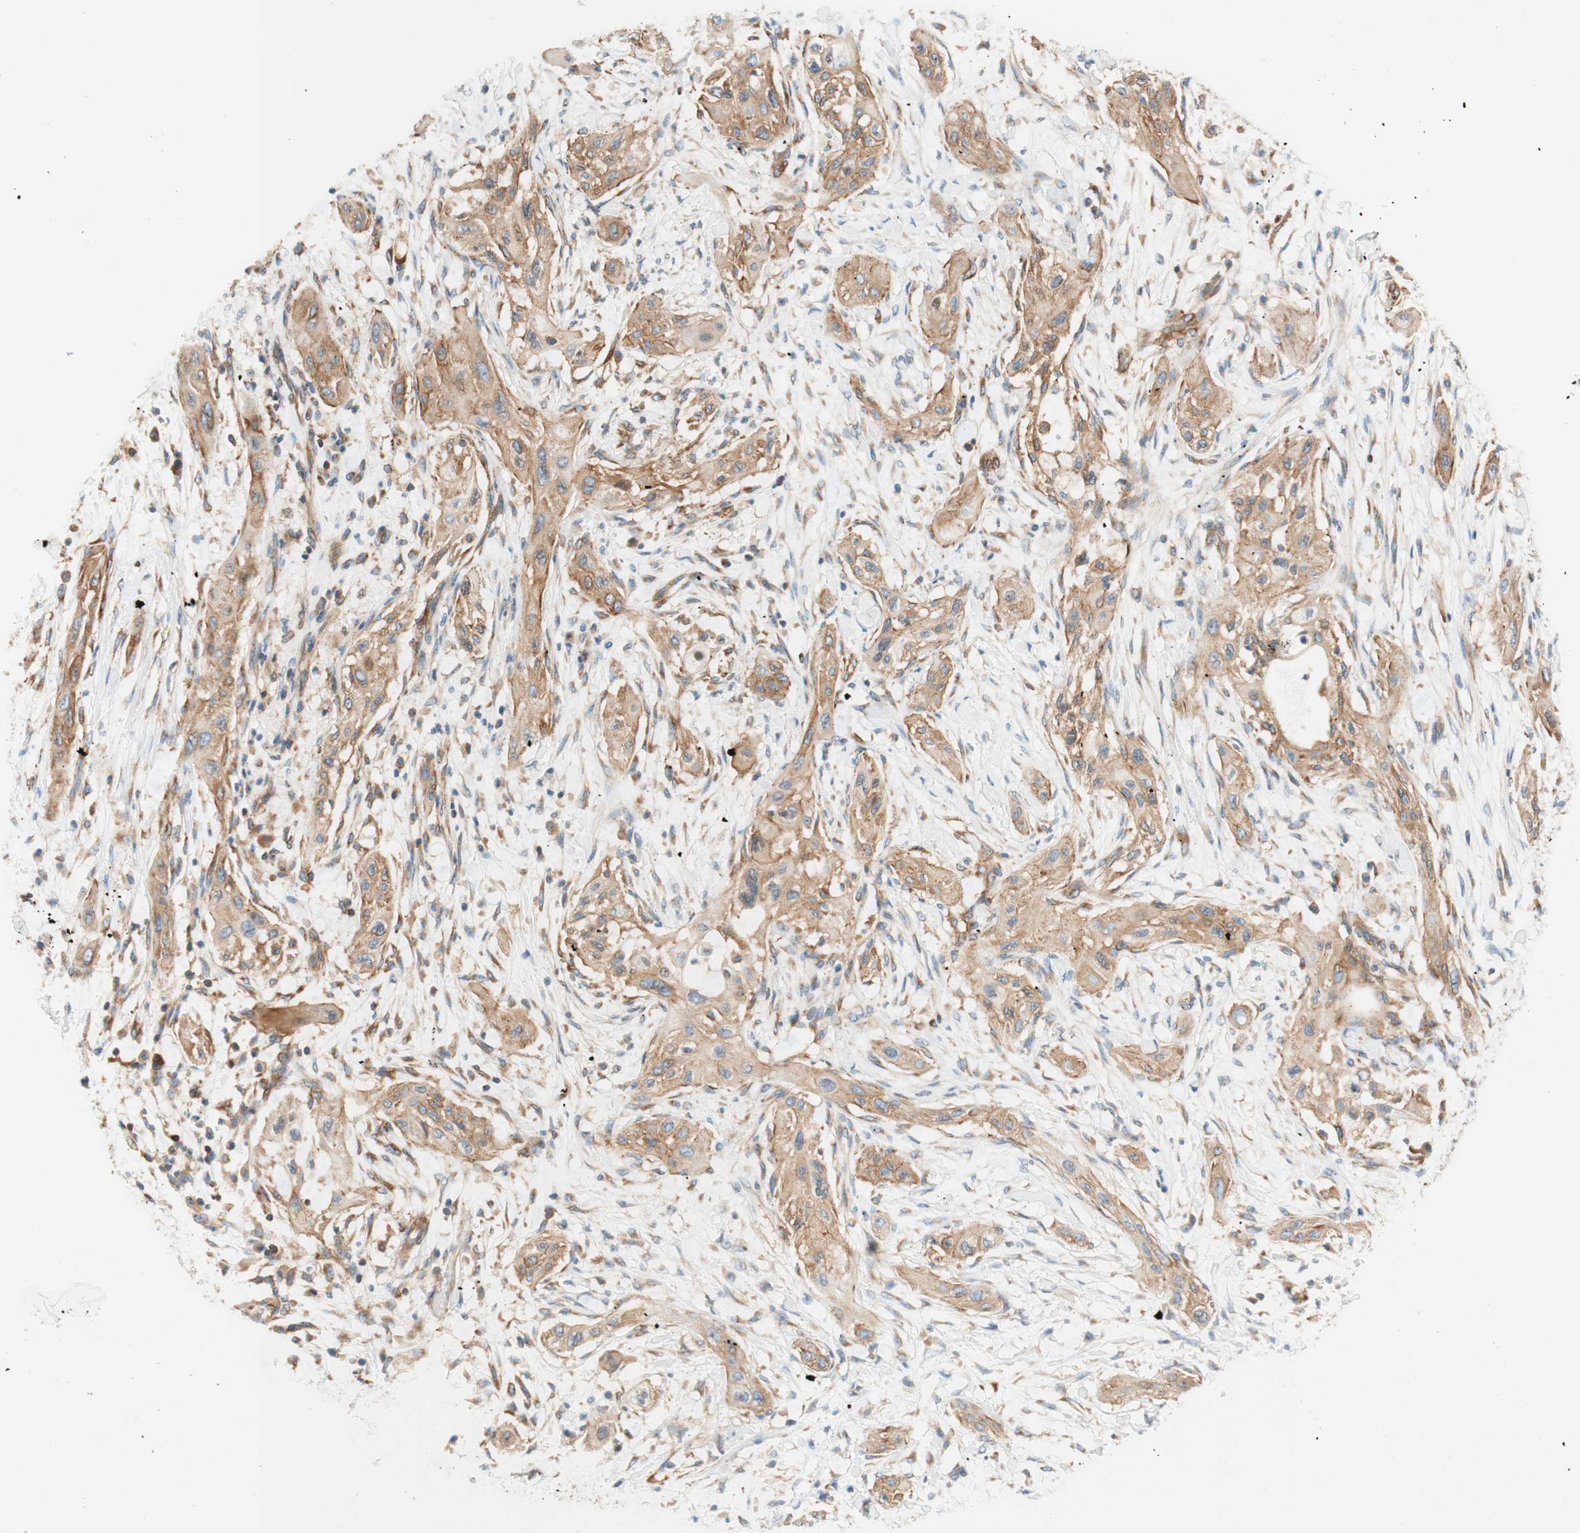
{"staining": {"intensity": "moderate", "quantity": ">75%", "location": "cytoplasmic/membranous"}, "tissue": "lung cancer", "cell_type": "Tumor cells", "image_type": "cancer", "snomed": [{"axis": "morphology", "description": "Squamous cell carcinoma, NOS"}, {"axis": "topography", "description": "Lung"}], "caption": "Moderate cytoplasmic/membranous staining for a protein is appreciated in about >75% of tumor cells of lung cancer using immunohistochemistry (IHC).", "gene": "VPS26A", "patient": {"sex": "female", "age": 47}}